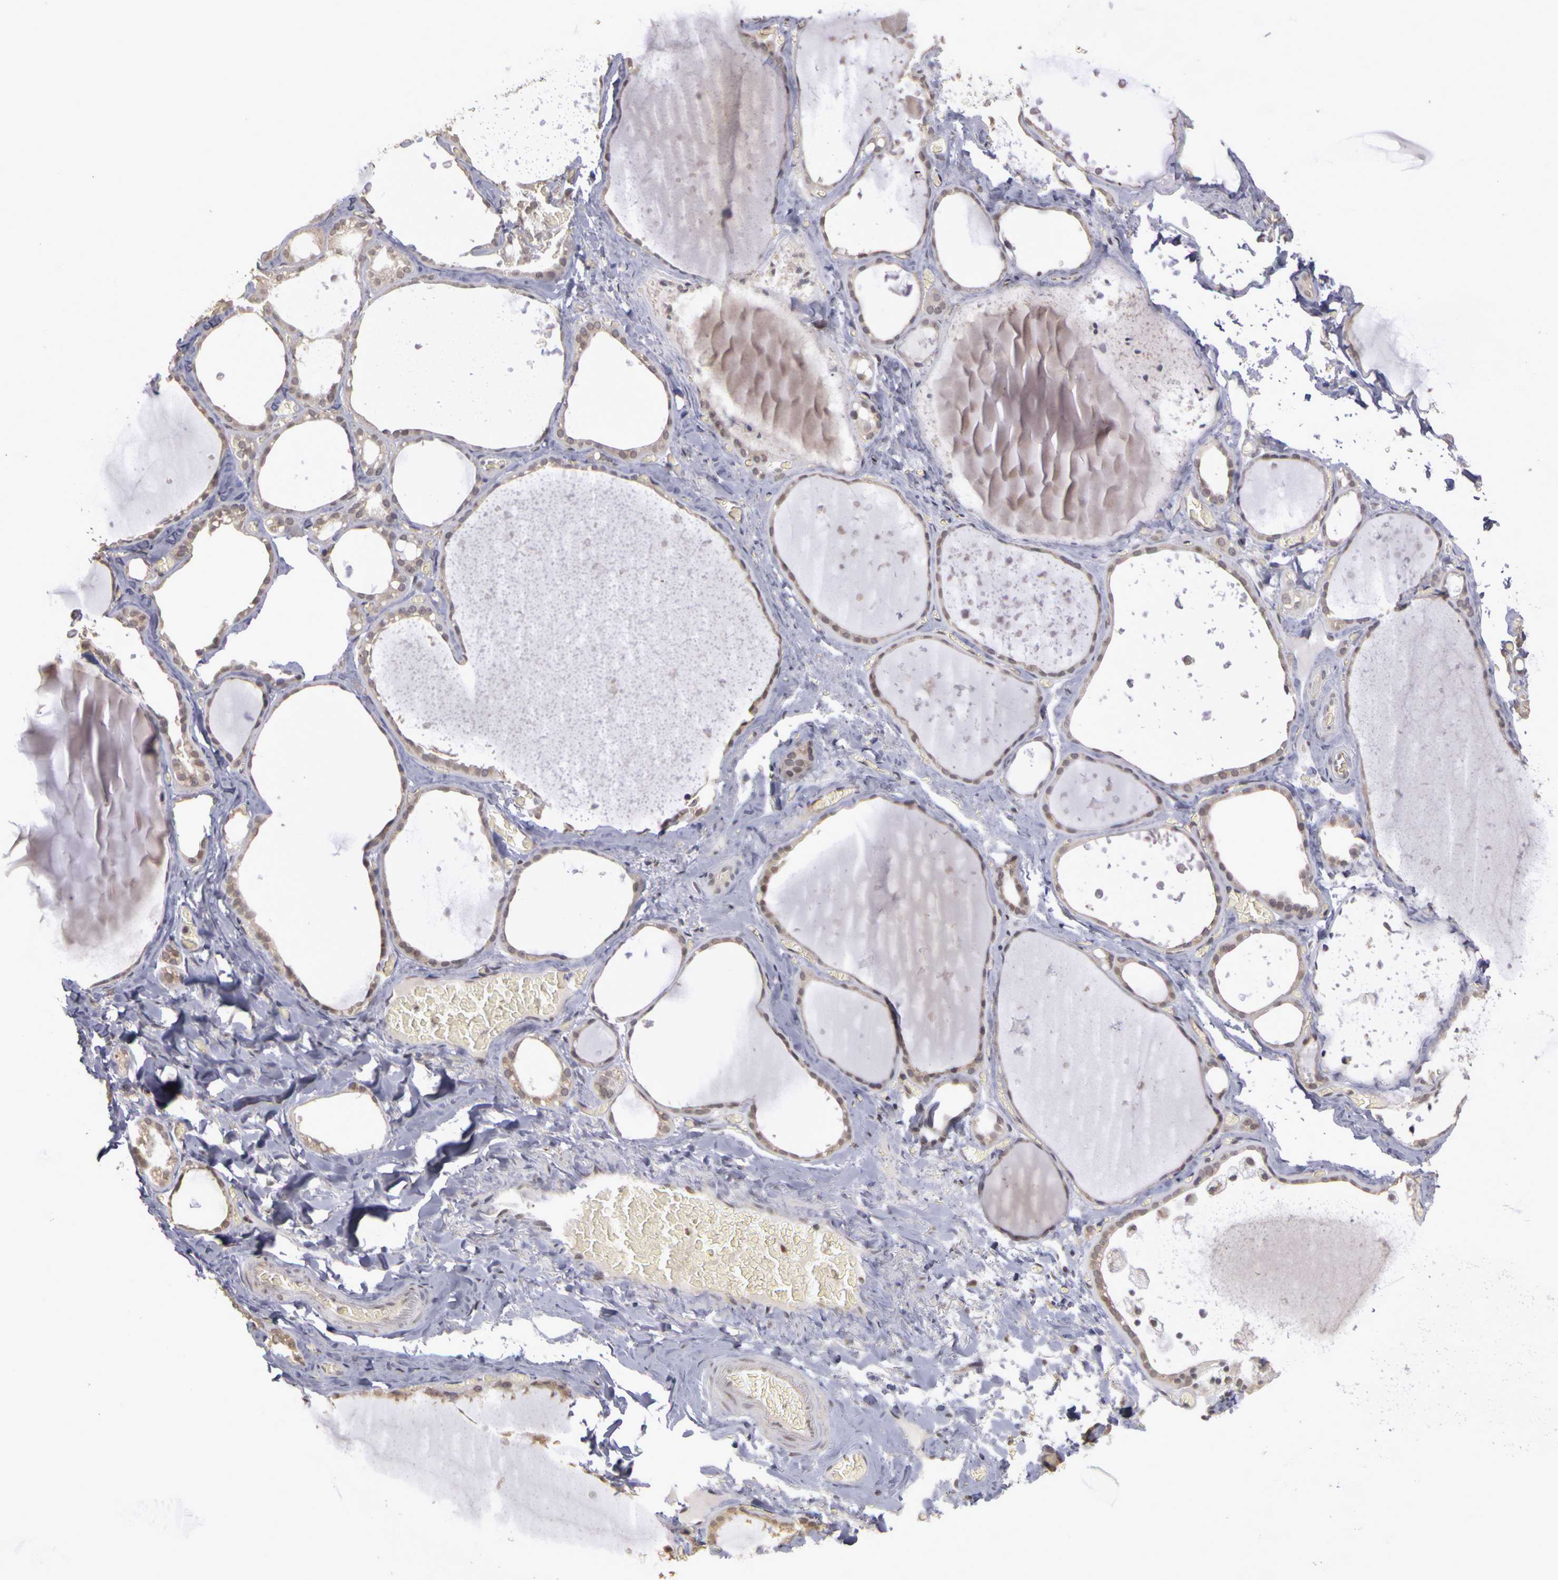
{"staining": {"intensity": "weak", "quantity": "25%-75%", "location": "cytoplasmic/membranous"}, "tissue": "thyroid gland", "cell_type": "Glandular cells", "image_type": "normal", "snomed": [{"axis": "morphology", "description": "Normal tissue, NOS"}, {"axis": "topography", "description": "Thyroid gland"}], "caption": "A micrograph of human thyroid gland stained for a protein demonstrates weak cytoplasmic/membranous brown staining in glandular cells. Using DAB (3,3'-diaminobenzidine) (brown) and hematoxylin (blue) stains, captured at high magnification using brightfield microscopy.", "gene": "FRMD7", "patient": {"sex": "male", "age": 76}}